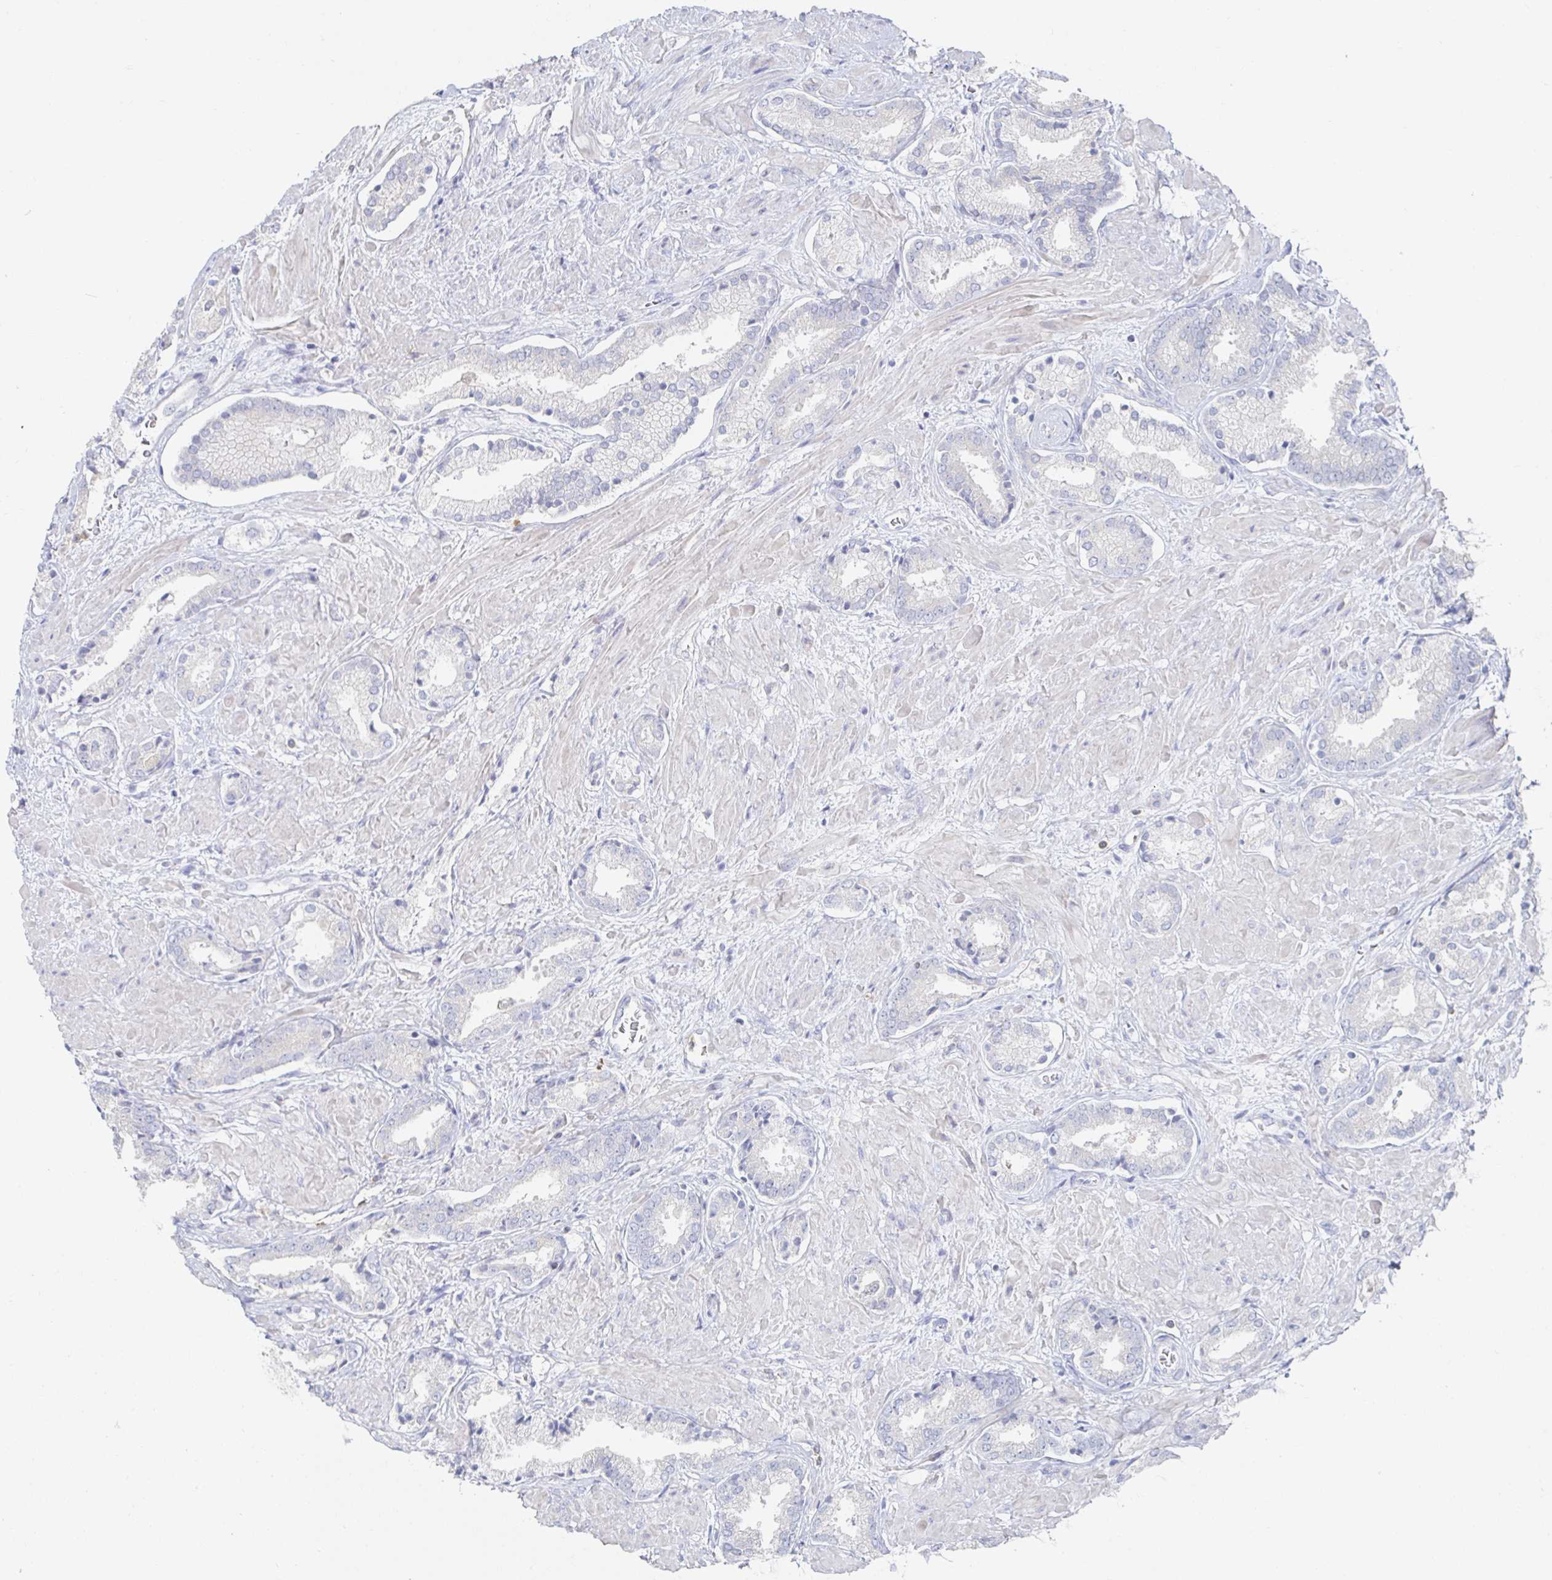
{"staining": {"intensity": "negative", "quantity": "none", "location": "none"}, "tissue": "prostate cancer", "cell_type": "Tumor cells", "image_type": "cancer", "snomed": [{"axis": "morphology", "description": "Adenocarcinoma, High grade"}, {"axis": "topography", "description": "Prostate"}], "caption": "Immunohistochemical staining of human adenocarcinoma (high-grade) (prostate) shows no significant positivity in tumor cells.", "gene": "PIK3CD", "patient": {"sex": "male", "age": 56}}